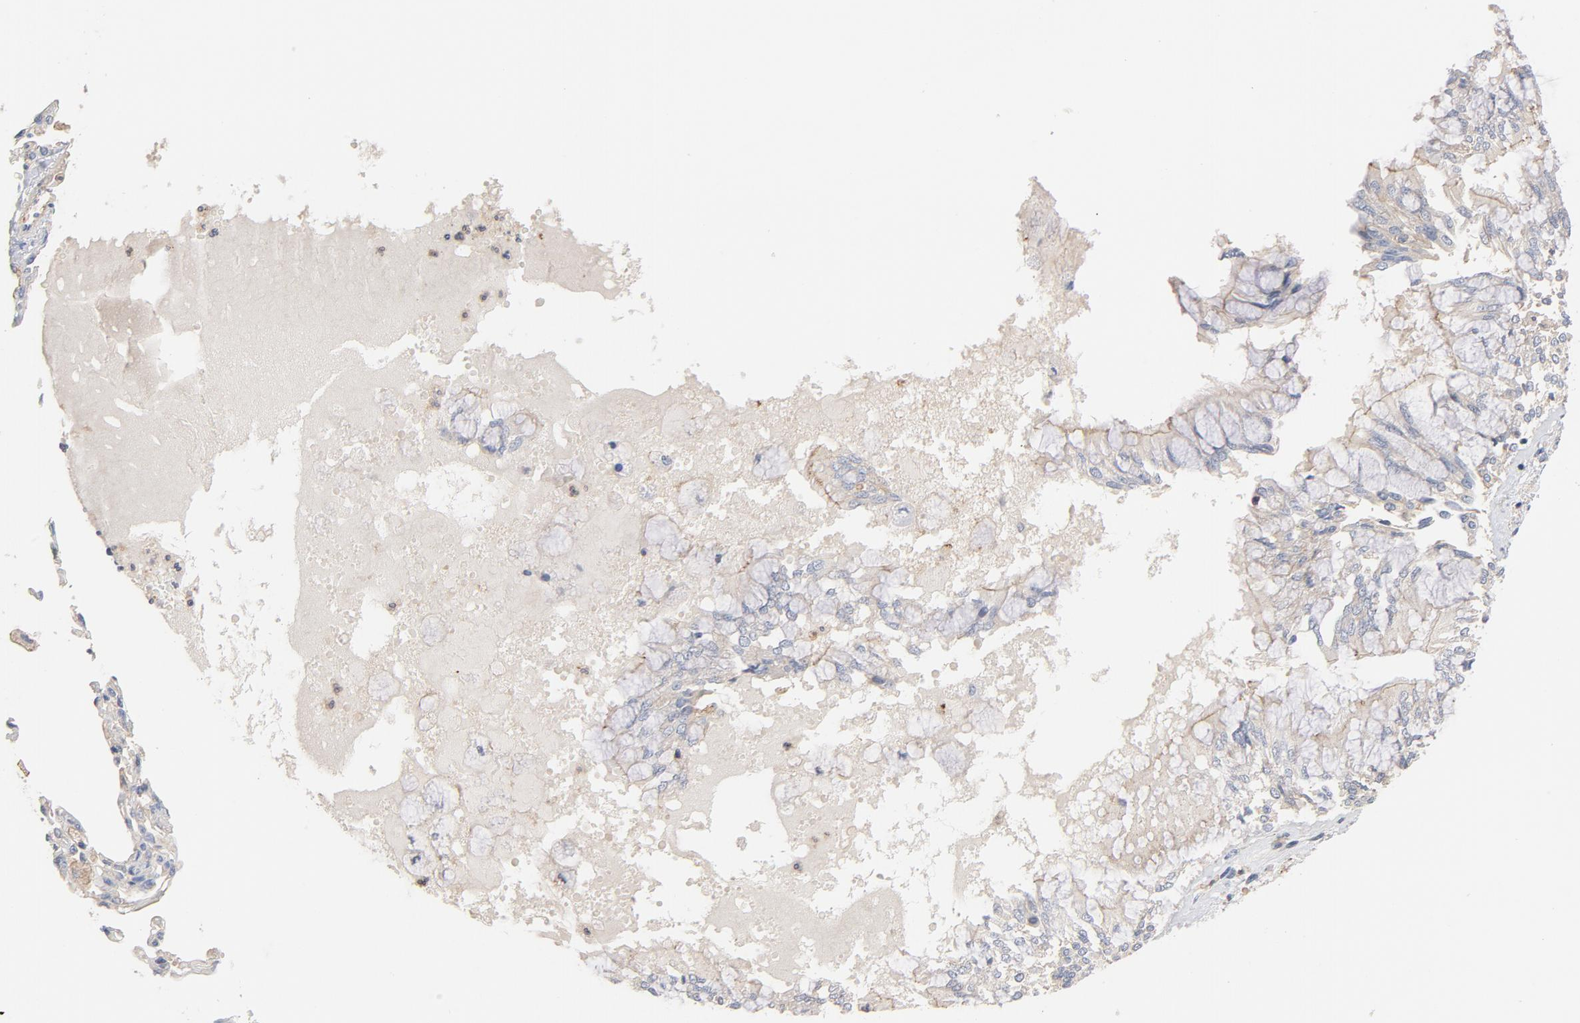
{"staining": {"intensity": "moderate", "quantity": ">75%", "location": "cytoplasmic/membranous"}, "tissue": "bronchus", "cell_type": "Respiratory epithelial cells", "image_type": "normal", "snomed": [{"axis": "morphology", "description": "Normal tissue, NOS"}, {"axis": "topography", "description": "Cartilage tissue"}, {"axis": "topography", "description": "Bronchus"}, {"axis": "topography", "description": "Lung"}, {"axis": "topography", "description": "Peripheral nerve tissue"}], "caption": "A photomicrograph of bronchus stained for a protein displays moderate cytoplasmic/membranous brown staining in respiratory epithelial cells.", "gene": "STRN3", "patient": {"sex": "female", "age": 49}}